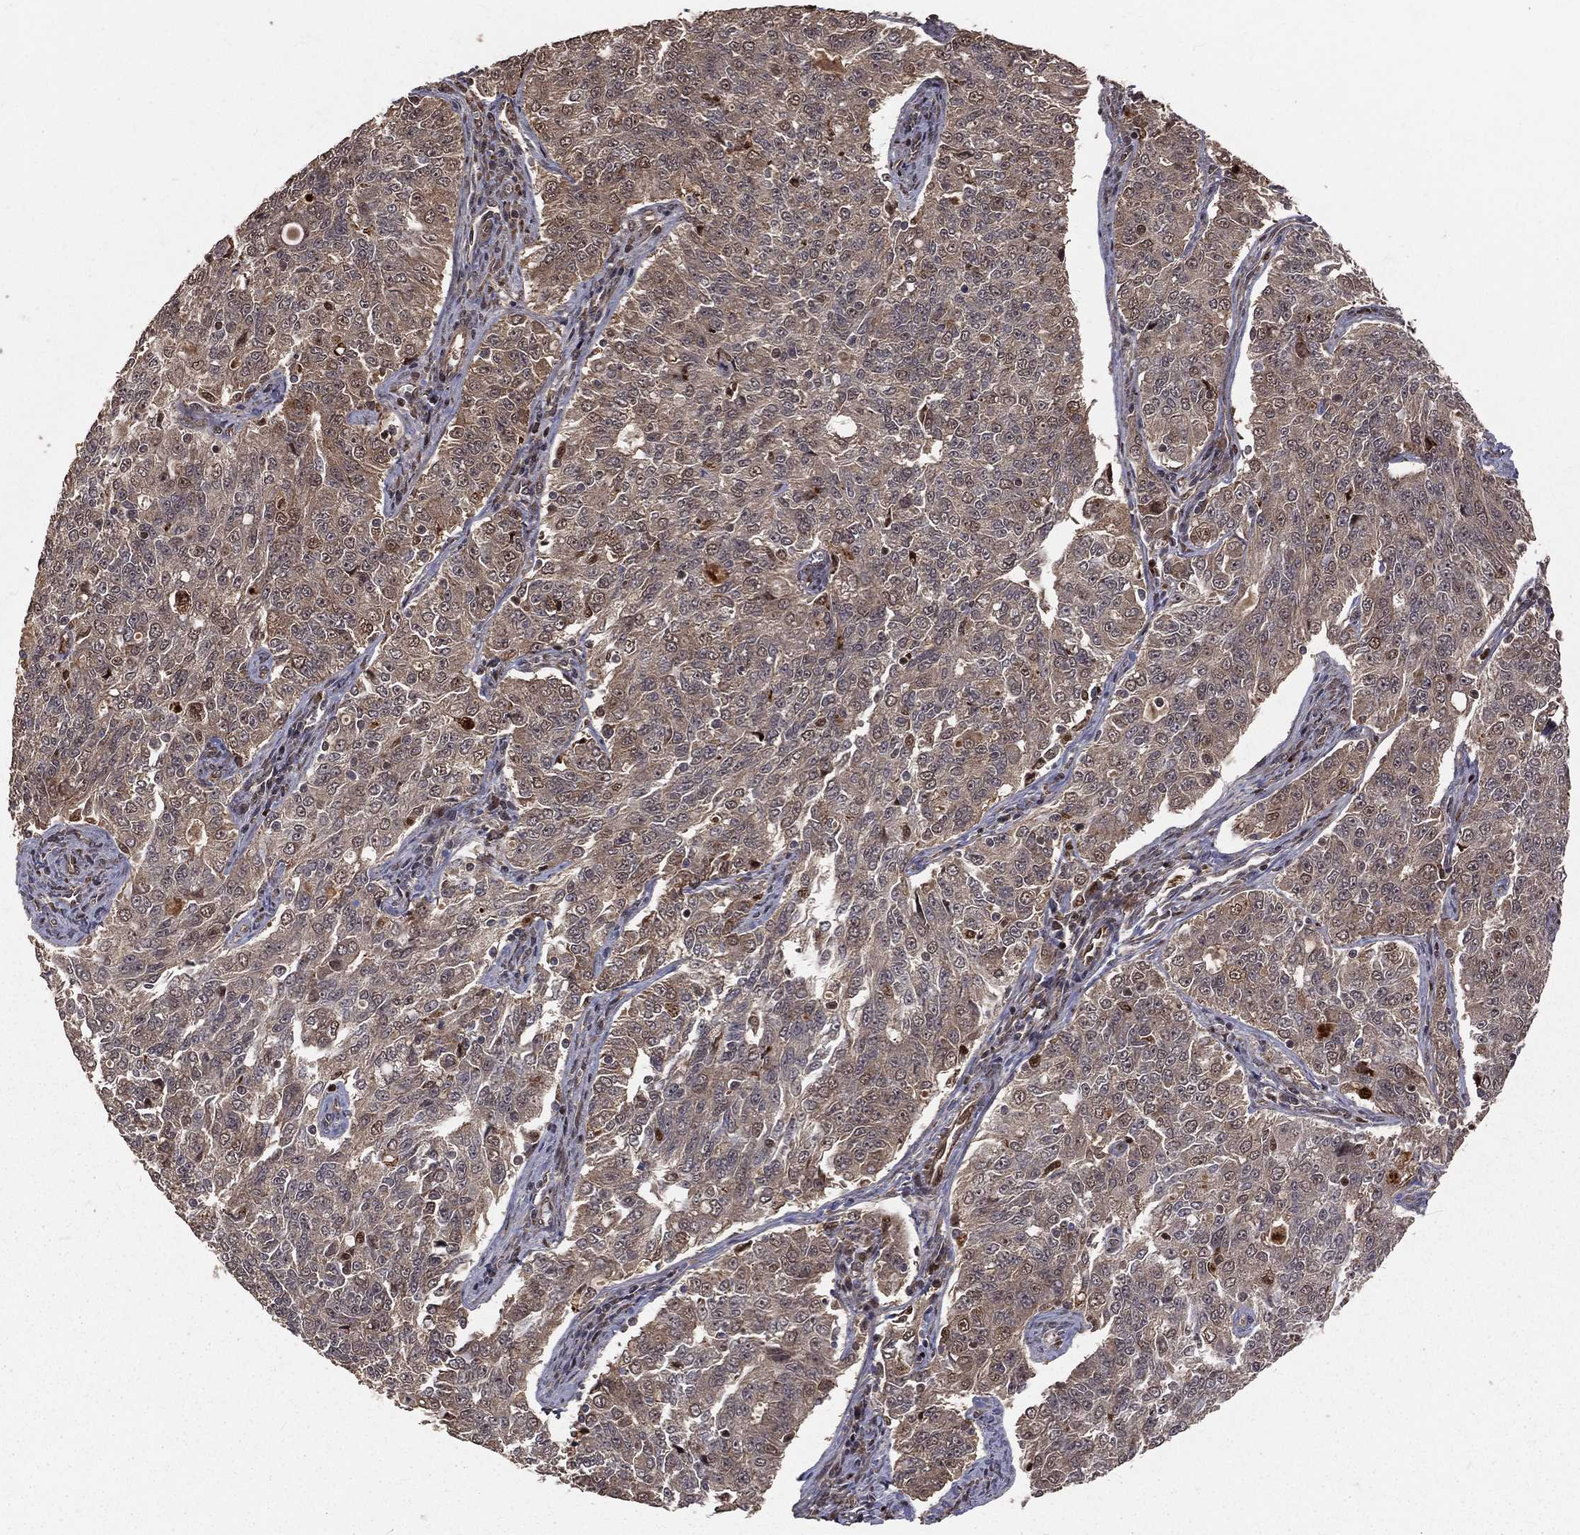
{"staining": {"intensity": "negative", "quantity": "none", "location": "none"}, "tissue": "endometrial cancer", "cell_type": "Tumor cells", "image_type": "cancer", "snomed": [{"axis": "morphology", "description": "Adenocarcinoma, NOS"}, {"axis": "topography", "description": "Endometrium"}], "caption": "High power microscopy micrograph of an immunohistochemistry (IHC) micrograph of endometrial cancer (adenocarcinoma), revealing no significant expression in tumor cells.", "gene": "MAPK1", "patient": {"sex": "female", "age": 43}}